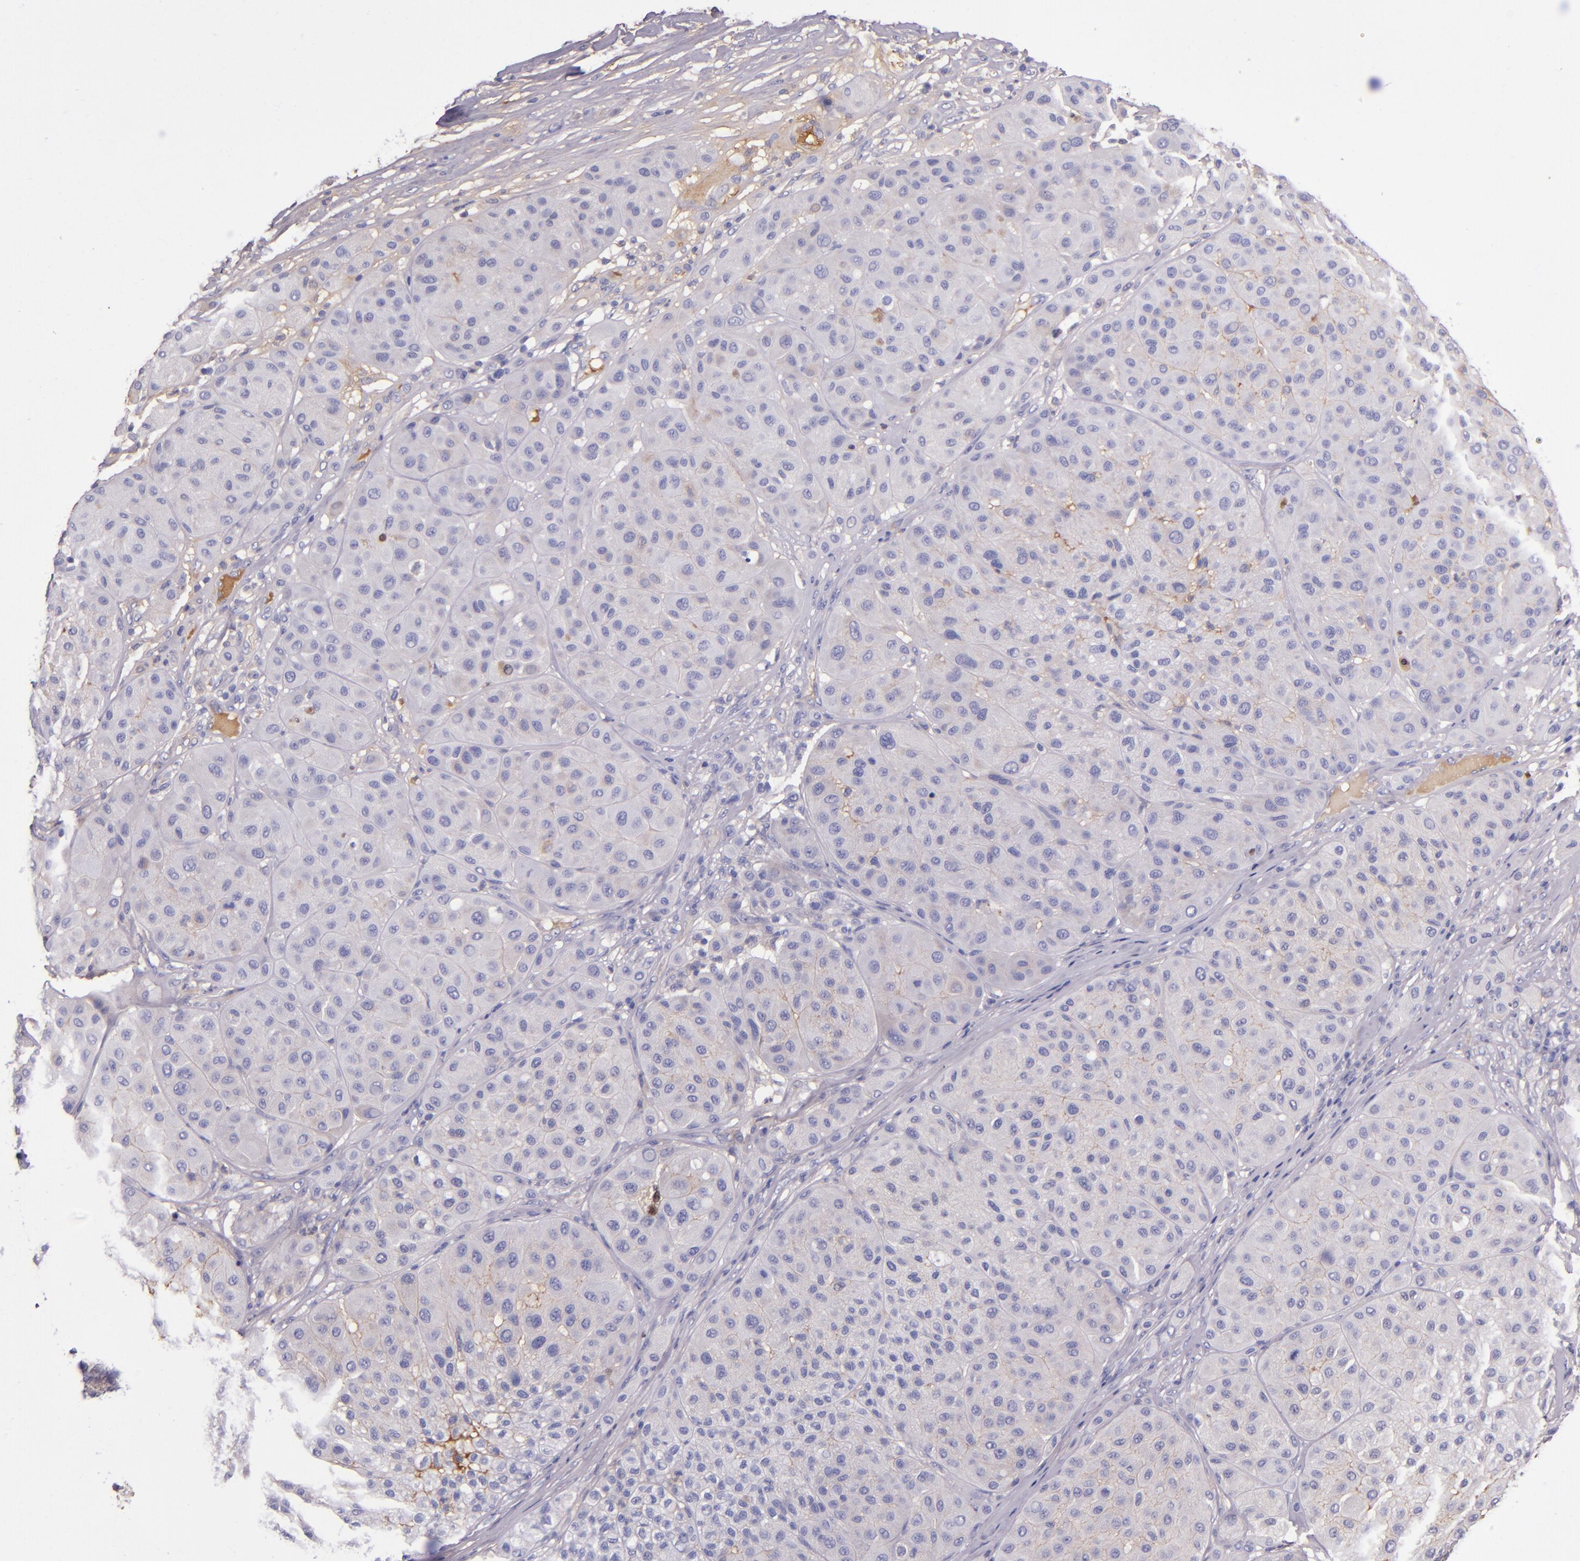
{"staining": {"intensity": "negative", "quantity": "none", "location": "none"}, "tissue": "melanoma", "cell_type": "Tumor cells", "image_type": "cancer", "snomed": [{"axis": "morphology", "description": "Normal tissue, NOS"}, {"axis": "morphology", "description": "Malignant melanoma, Metastatic site"}, {"axis": "topography", "description": "Skin"}], "caption": "Malignant melanoma (metastatic site) was stained to show a protein in brown. There is no significant staining in tumor cells. Nuclei are stained in blue.", "gene": "CLEC3B", "patient": {"sex": "male", "age": 41}}